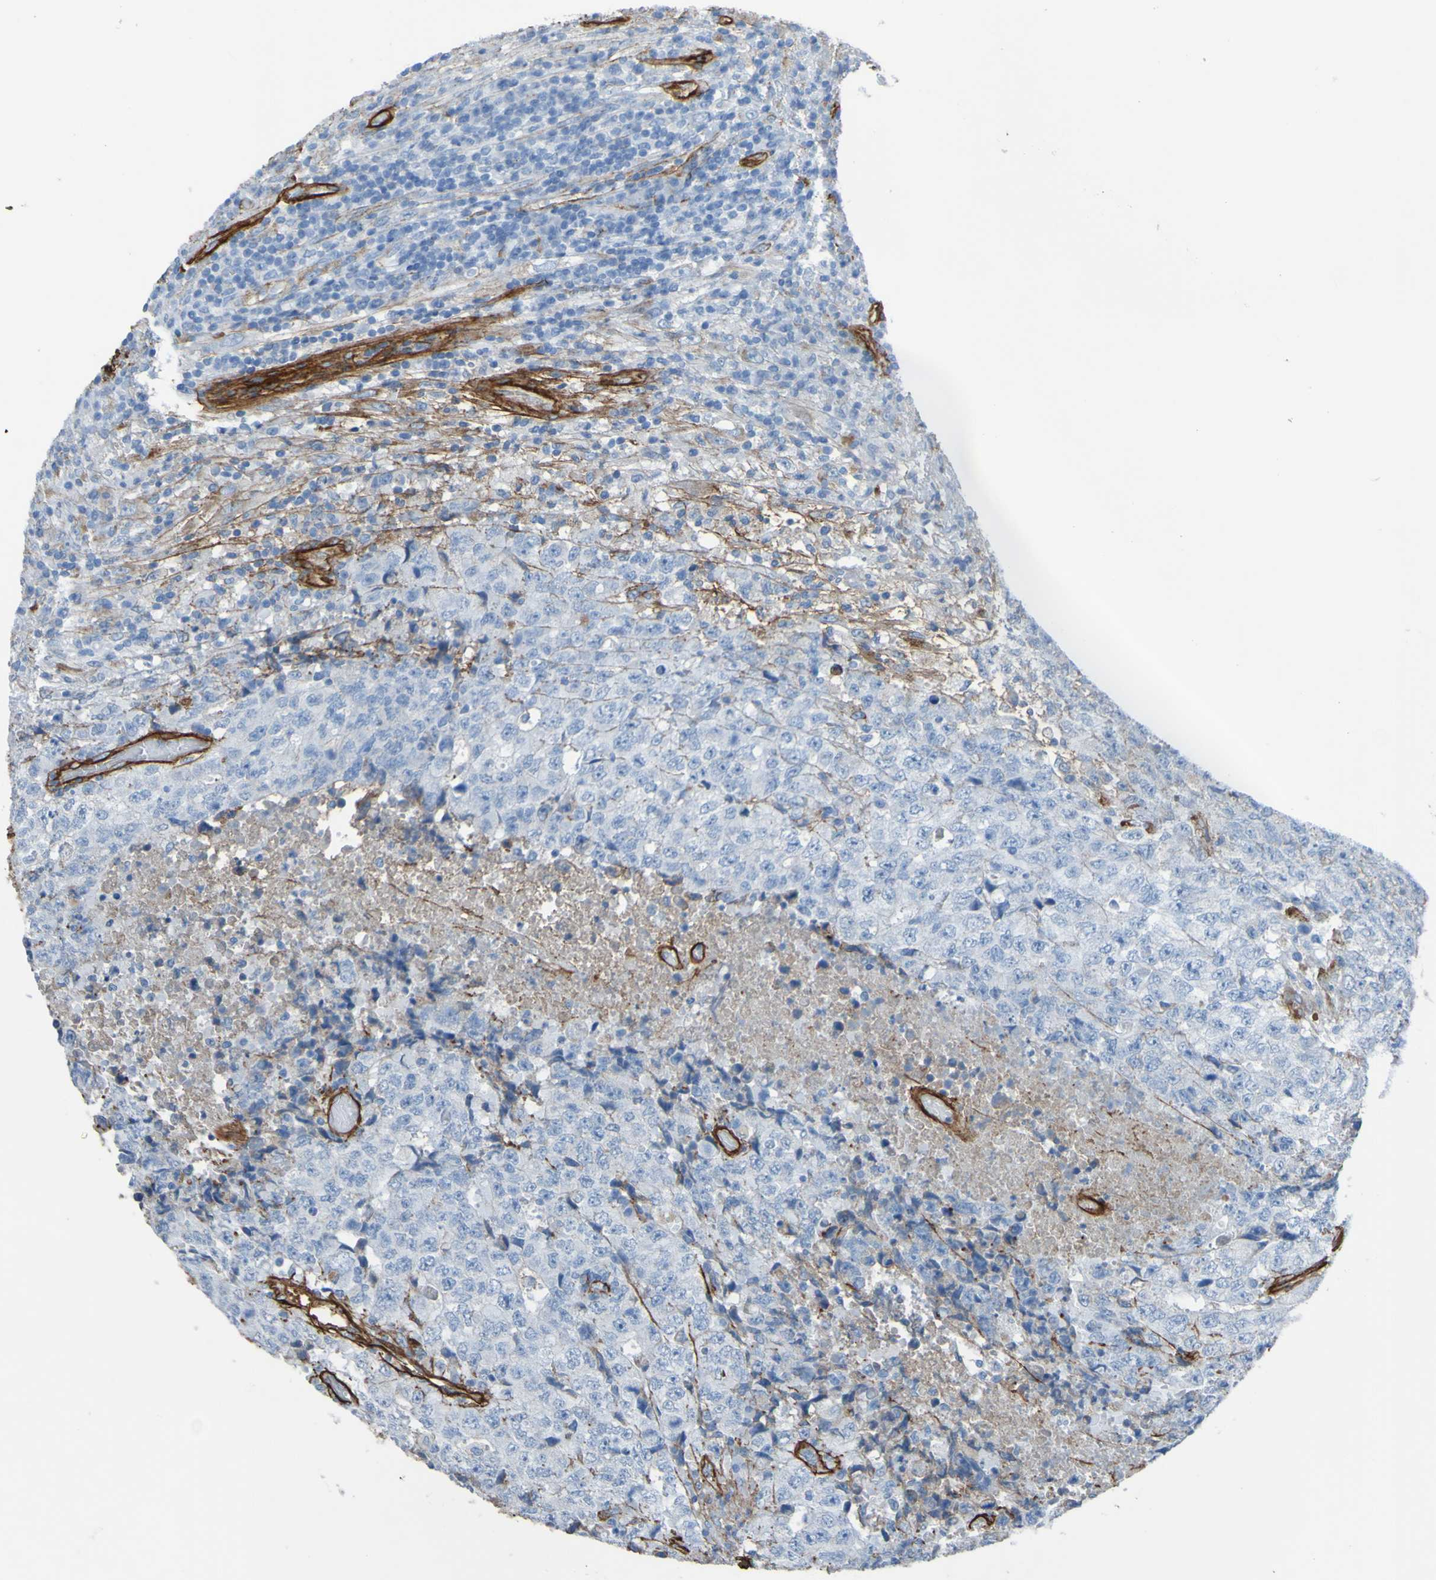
{"staining": {"intensity": "negative", "quantity": "none", "location": "none"}, "tissue": "testis cancer", "cell_type": "Tumor cells", "image_type": "cancer", "snomed": [{"axis": "morphology", "description": "Necrosis, NOS"}, {"axis": "morphology", "description": "Carcinoma, Embryonal, NOS"}, {"axis": "topography", "description": "Testis"}], "caption": "This is a image of immunohistochemistry staining of testis embryonal carcinoma, which shows no staining in tumor cells.", "gene": "COL4A2", "patient": {"sex": "male", "age": 19}}